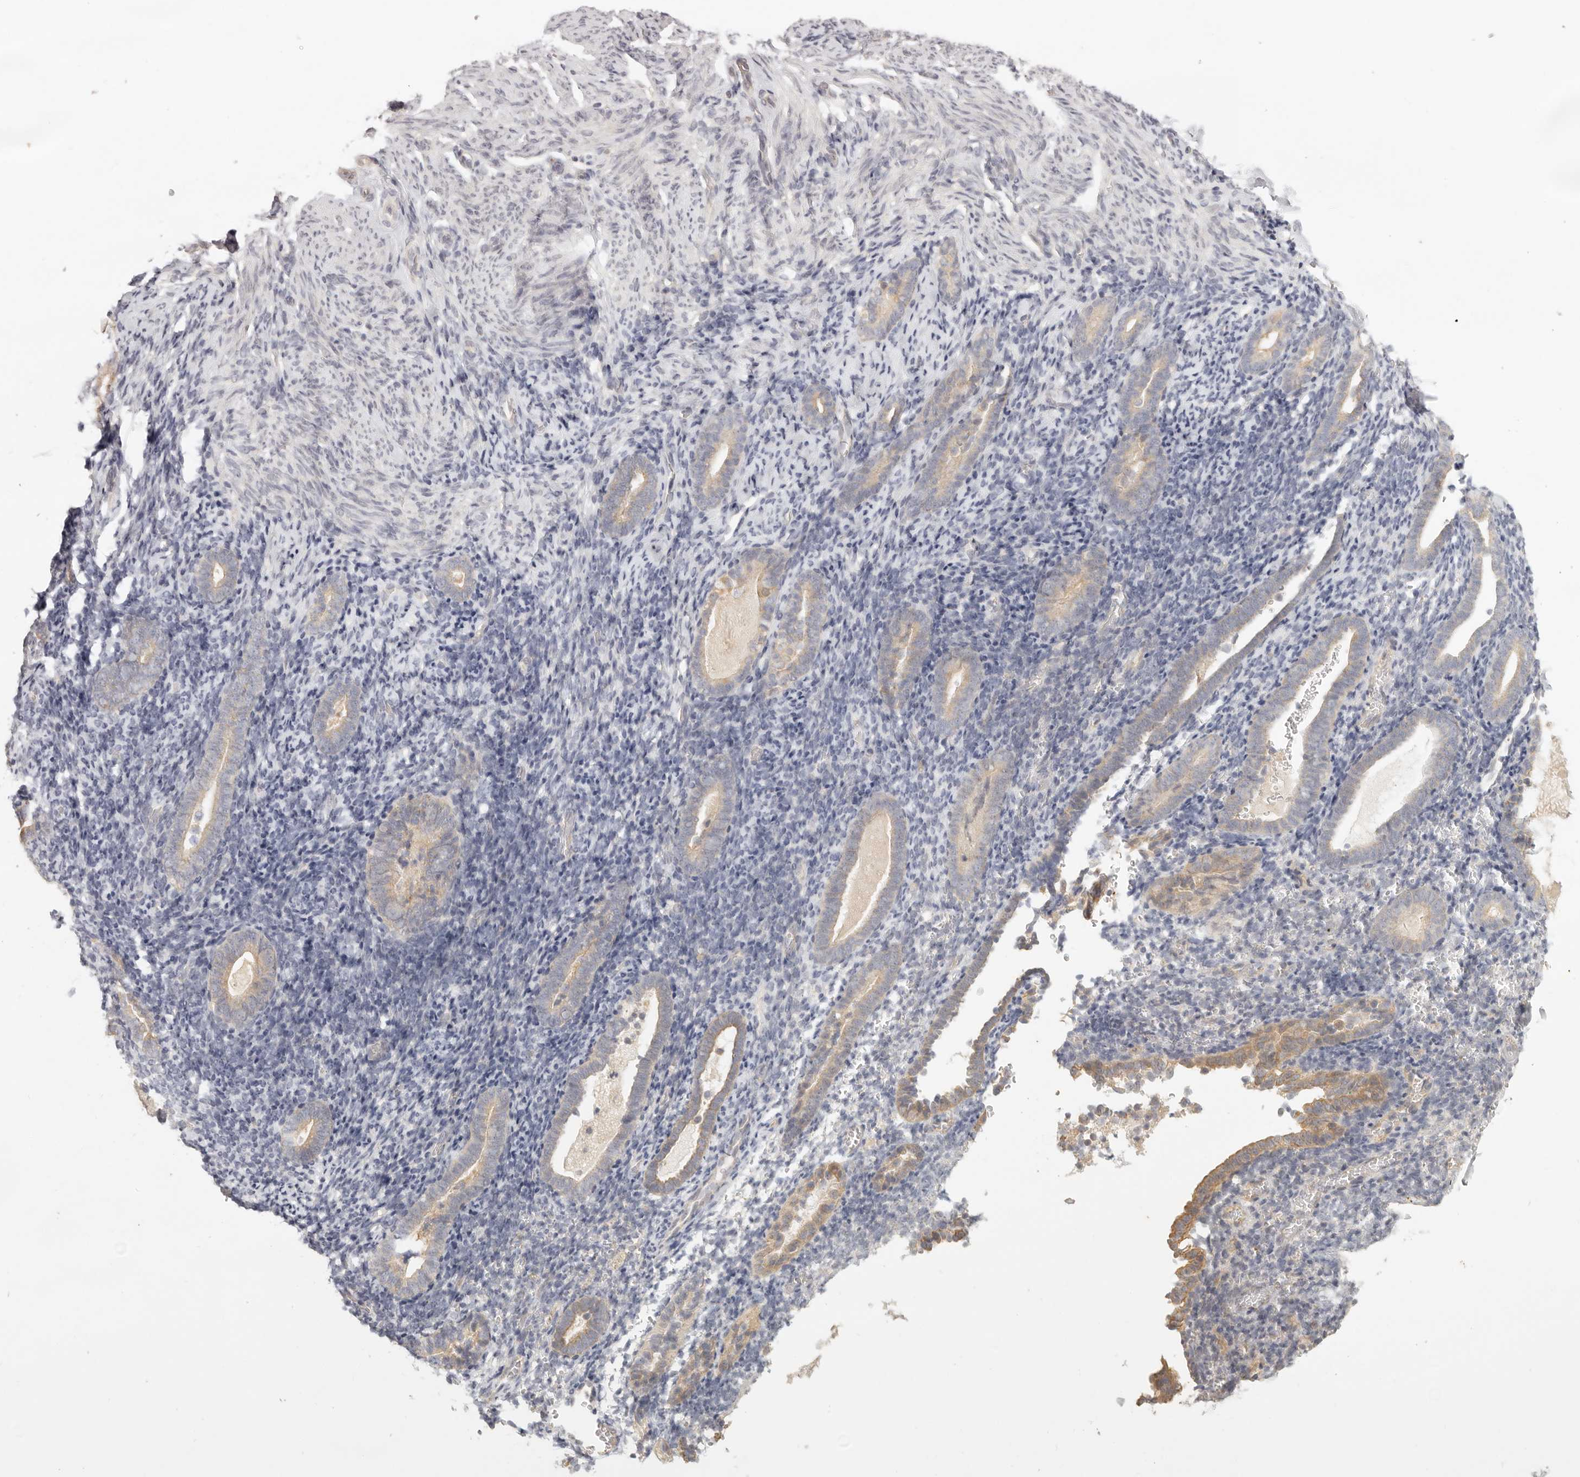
{"staining": {"intensity": "negative", "quantity": "none", "location": "none"}, "tissue": "endometrium", "cell_type": "Cells in endometrial stroma", "image_type": "normal", "snomed": [{"axis": "morphology", "description": "Normal tissue, NOS"}, {"axis": "topography", "description": "Endometrium"}], "caption": "A histopathology image of endometrium stained for a protein shows no brown staining in cells in endometrial stroma. (DAB (3,3'-diaminobenzidine) immunohistochemistry visualized using brightfield microscopy, high magnification).", "gene": "AHDC1", "patient": {"sex": "female", "age": 51}}